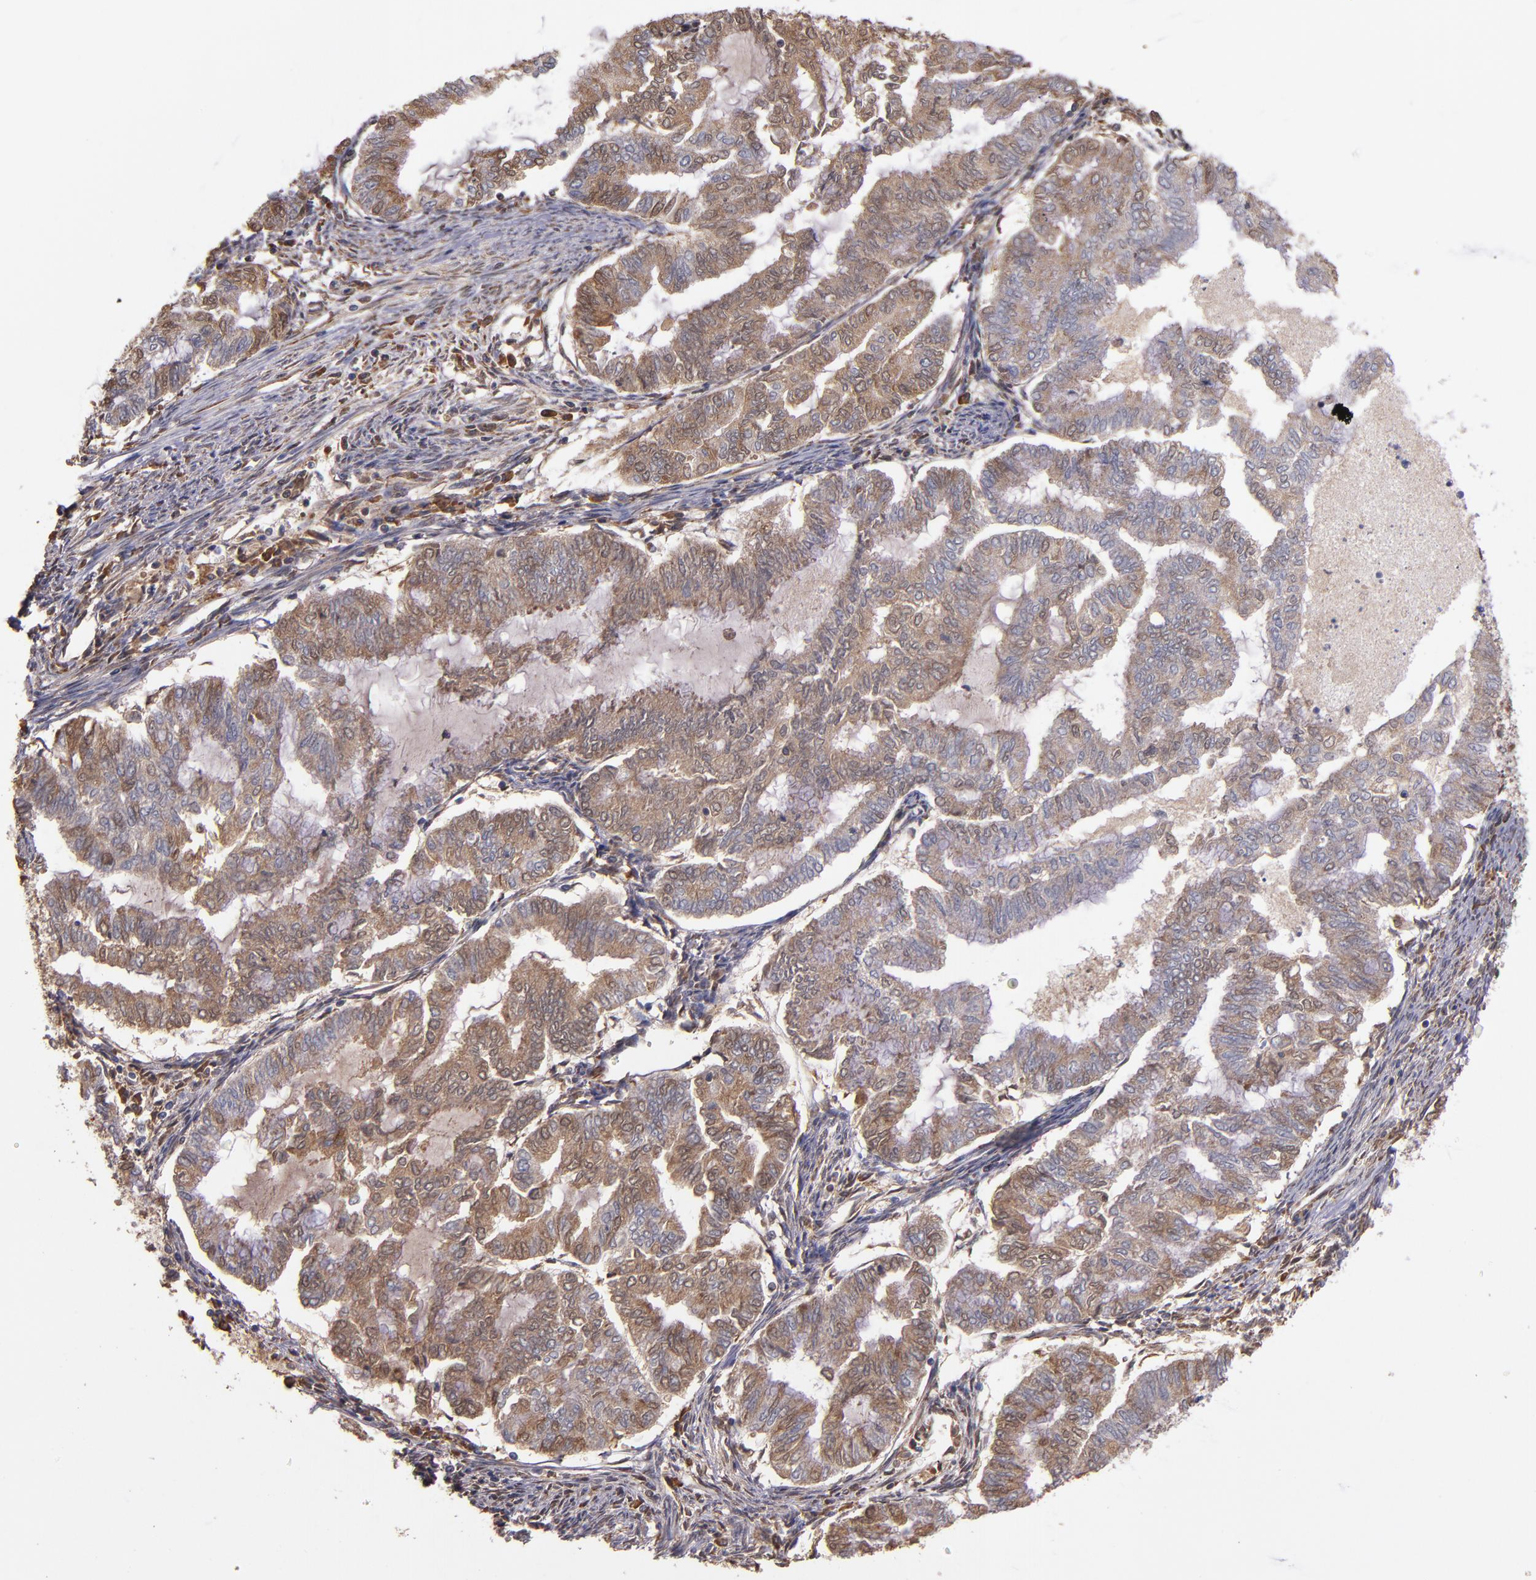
{"staining": {"intensity": "moderate", "quantity": "25%-75%", "location": "cytoplasmic/membranous"}, "tissue": "endometrial cancer", "cell_type": "Tumor cells", "image_type": "cancer", "snomed": [{"axis": "morphology", "description": "Adenocarcinoma, NOS"}, {"axis": "topography", "description": "Endometrium"}], "caption": "Endometrial cancer (adenocarcinoma) tissue exhibits moderate cytoplasmic/membranous staining in about 25%-75% of tumor cells, visualized by immunohistochemistry.", "gene": "PRAF2", "patient": {"sex": "female", "age": 79}}